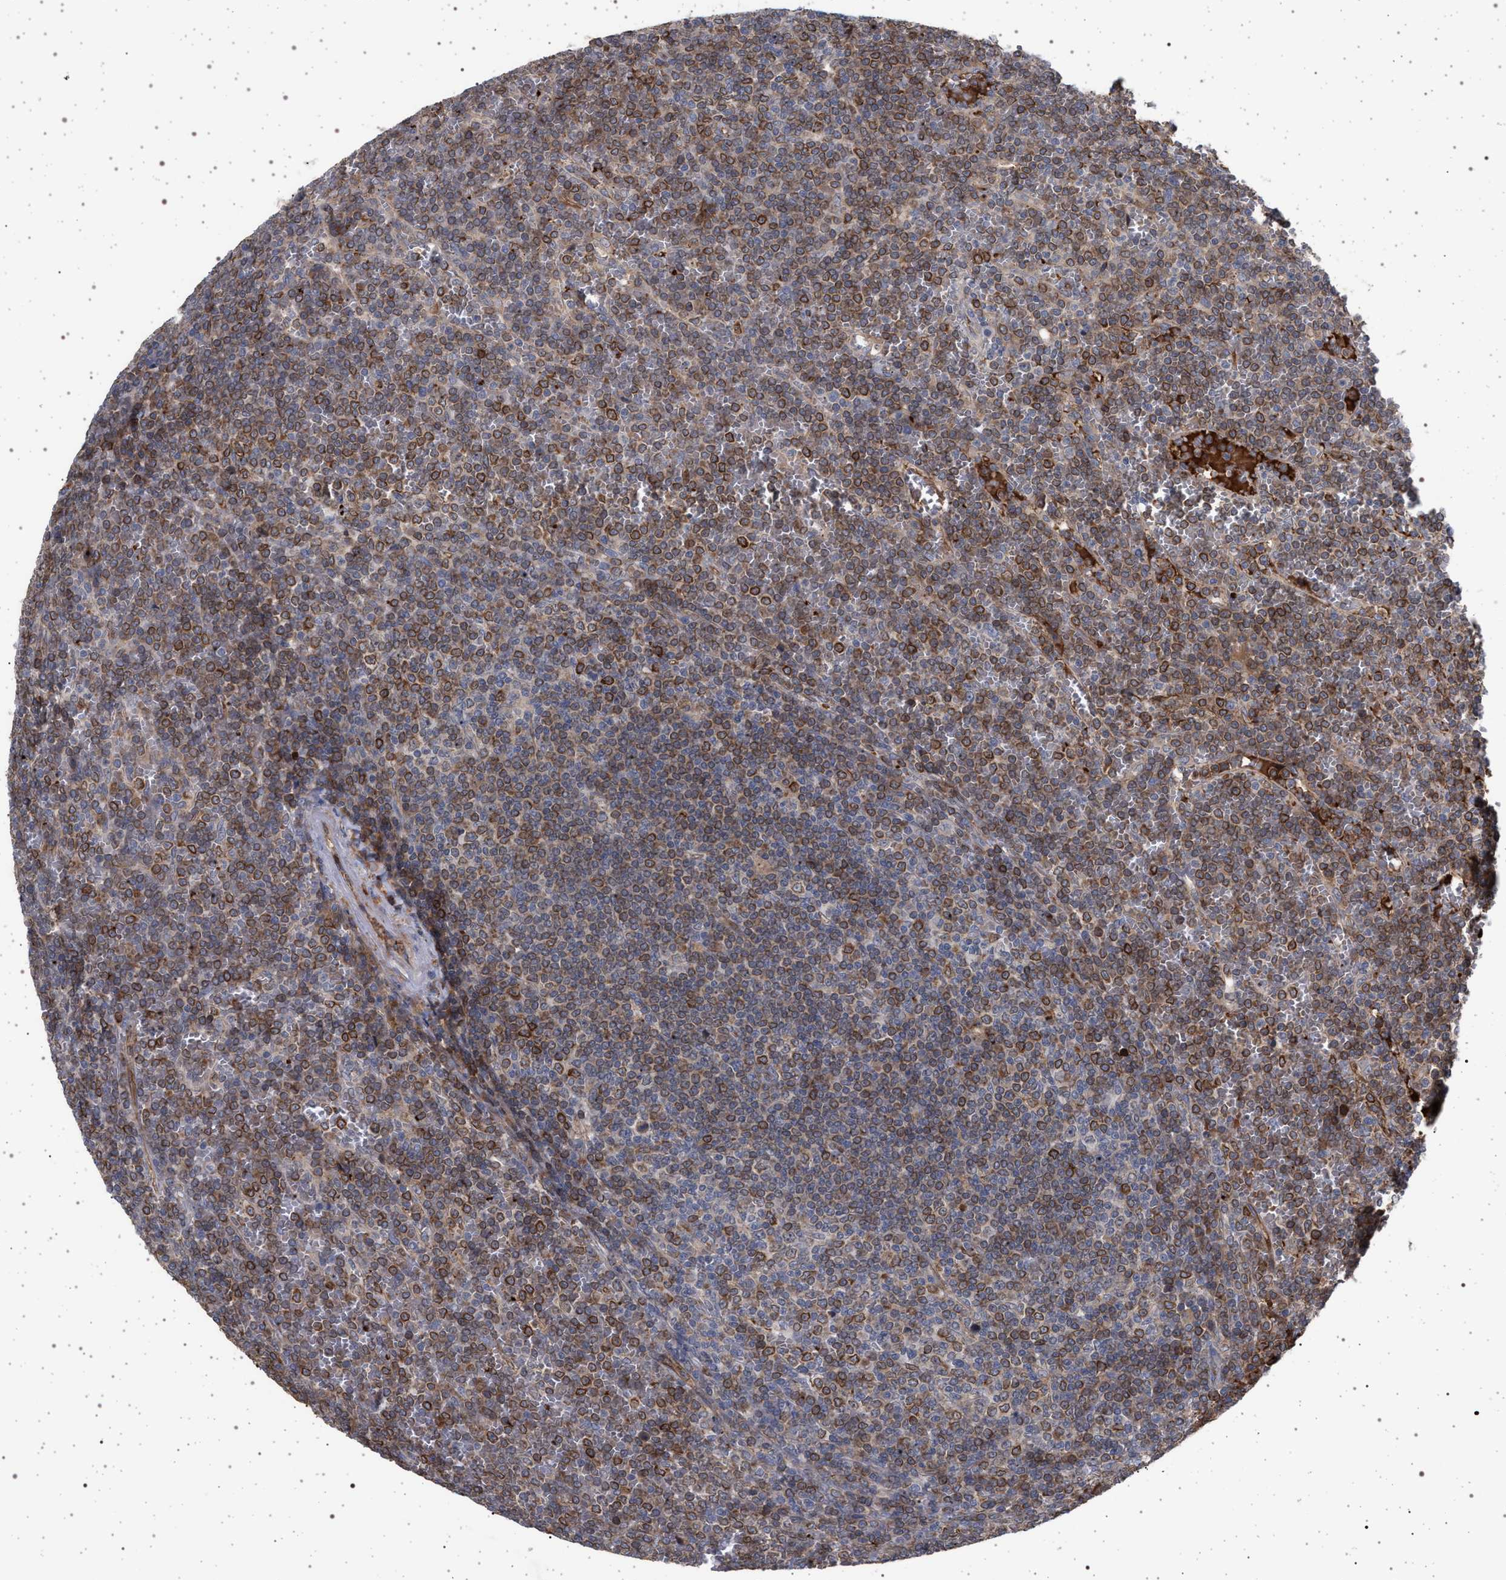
{"staining": {"intensity": "moderate", "quantity": ">75%", "location": "cytoplasmic/membranous"}, "tissue": "lymphoma", "cell_type": "Tumor cells", "image_type": "cancer", "snomed": [{"axis": "morphology", "description": "Malignant lymphoma, non-Hodgkin's type, Low grade"}, {"axis": "topography", "description": "Spleen"}], "caption": "Lymphoma stained for a protein exhibits moderate cytoplasmic/membranous positivity in tumor cells.", "gene": "RBM48", "patient": {"sex": "female", "age": 19}}